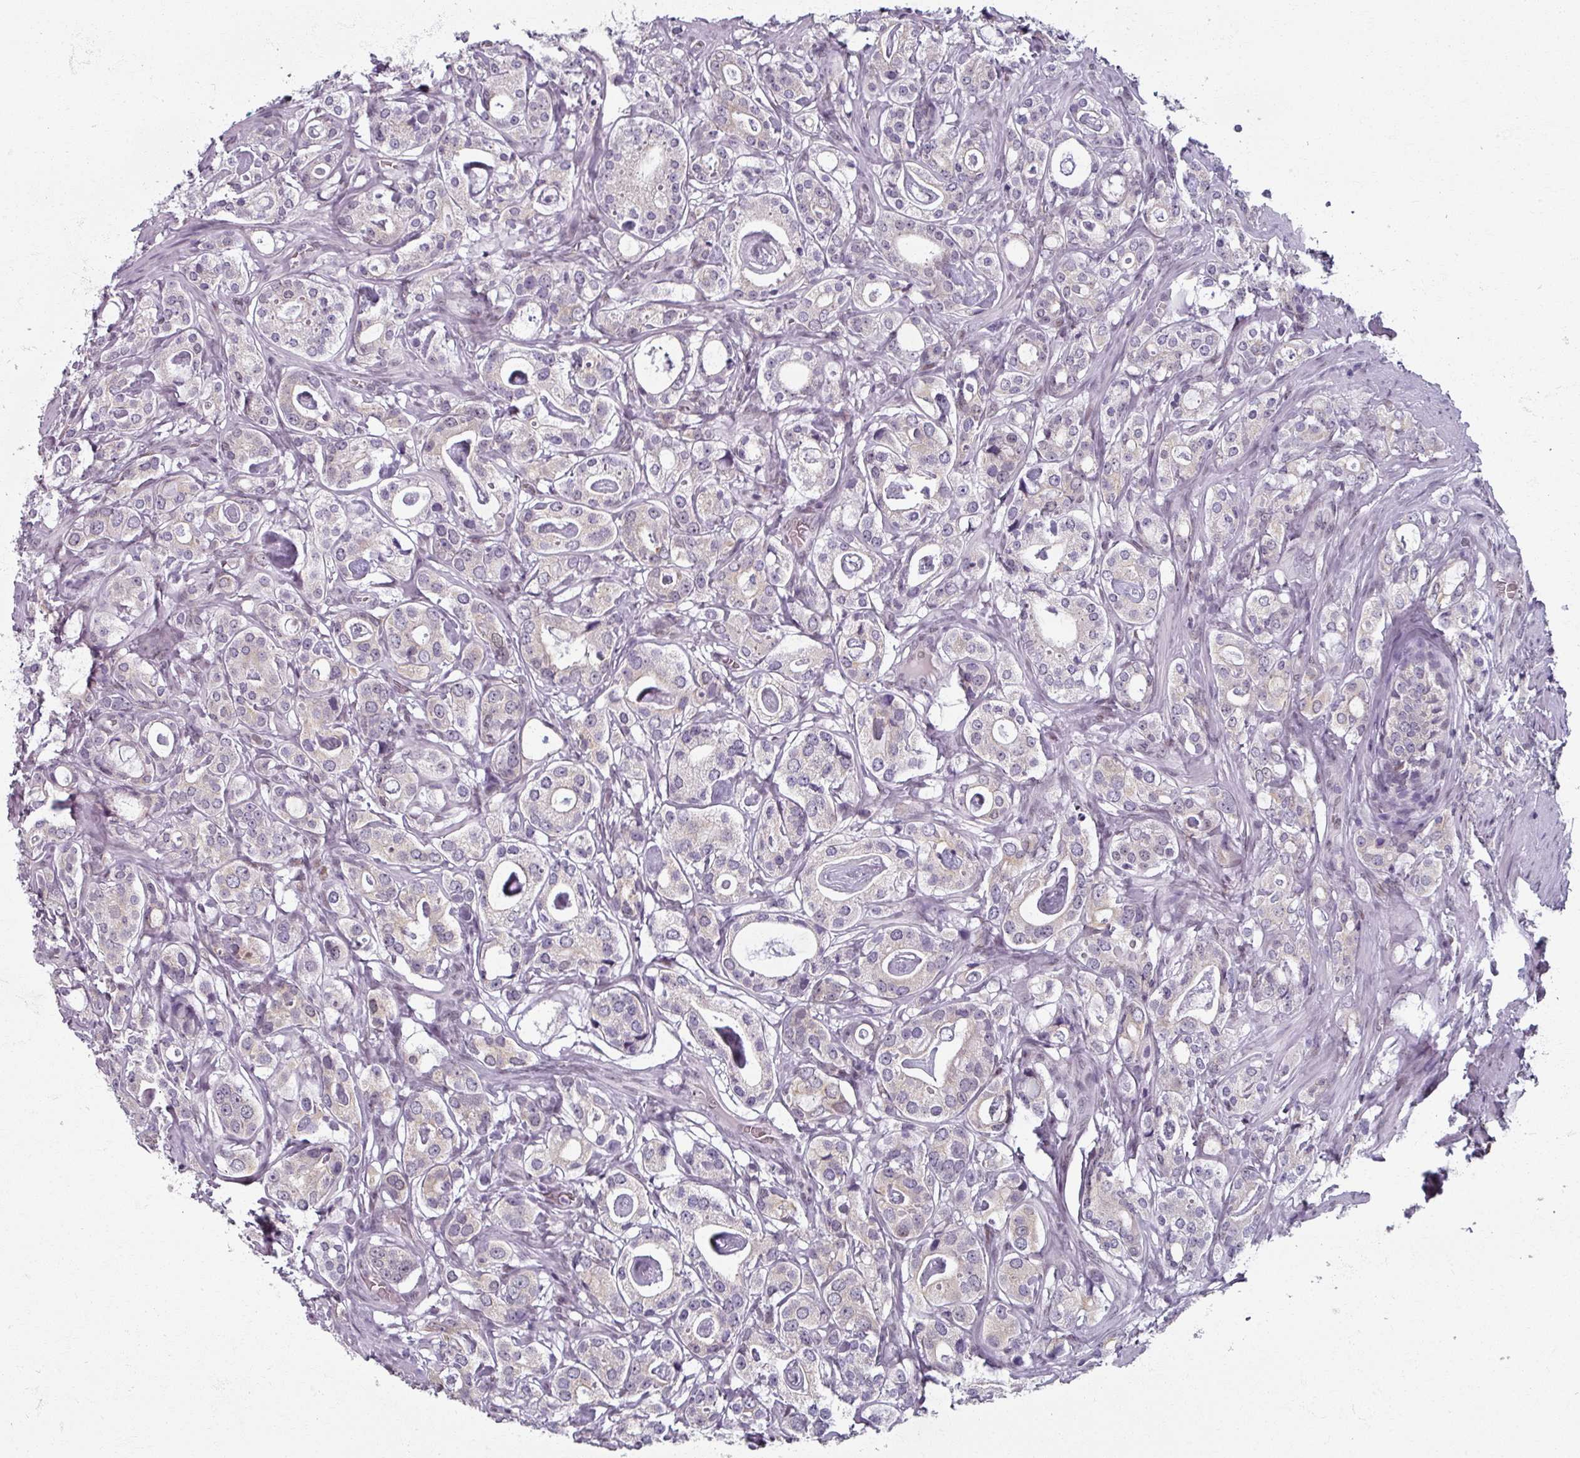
{"staining": {"intensity": "negative", "quantity": "none", "location": "none"}, "tissue": "prostate cancer", "cell_type": "Tumor cells", "image_type": "cancer", "snomed": [{"axis": "morphology", "description": "Adenocarcinoma, High grade"}, {"axis": "topography", "description": "Prostate"}], "caption": "Immunohistochemistry (IHC) histopathology image of neoplastic tissue: human prostate cancer stained with DAB reveals no significant protein expression in tumor cells.", "gene": "RIPOR3", "patient": {"sex": "male", "age": 63}}